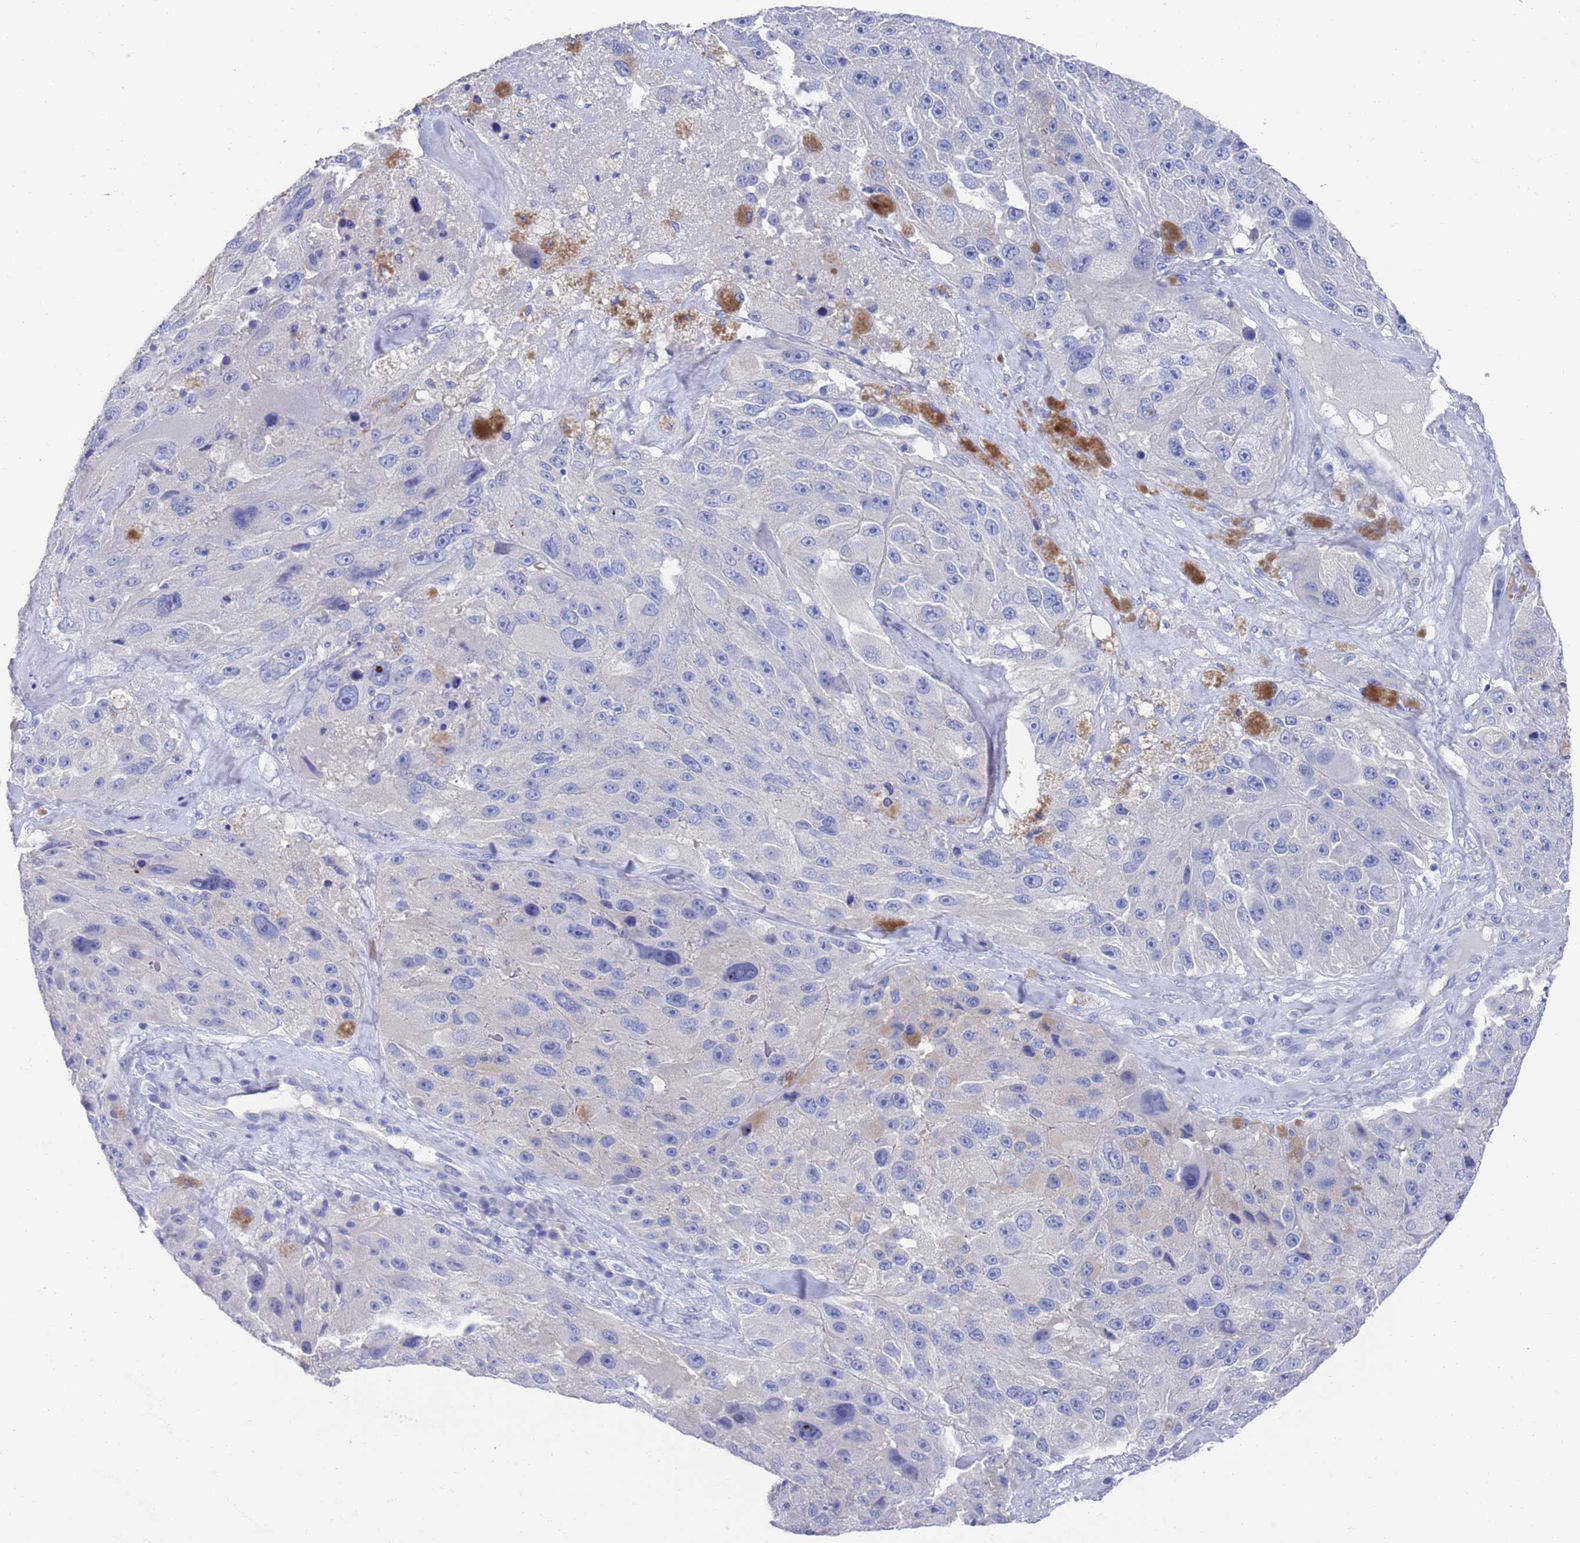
{"staining": {"intensity": "negative", "quantity": "none", "location": "none"}, "tissue": "melanoma", "cell_type": "Tumor cells", "image_type": "cancer", "snomed": [{"axis": "morphology", "description": "Malignant melanoma, Metastatic site"}, {"axis": "topography", "description": "Lymph node"}], "caption": "High magnification brightfield microscopy of melanoma stained with DAB (3,3'-diaminobenzidine) (brown) and counterstained with hematoxylin (blue): tumor cells show no significant positivity. (IHC, brightfield microscopy, high magnification).", "gene": "MTMR2", "patient": {"sex": "male", "age": 62}}